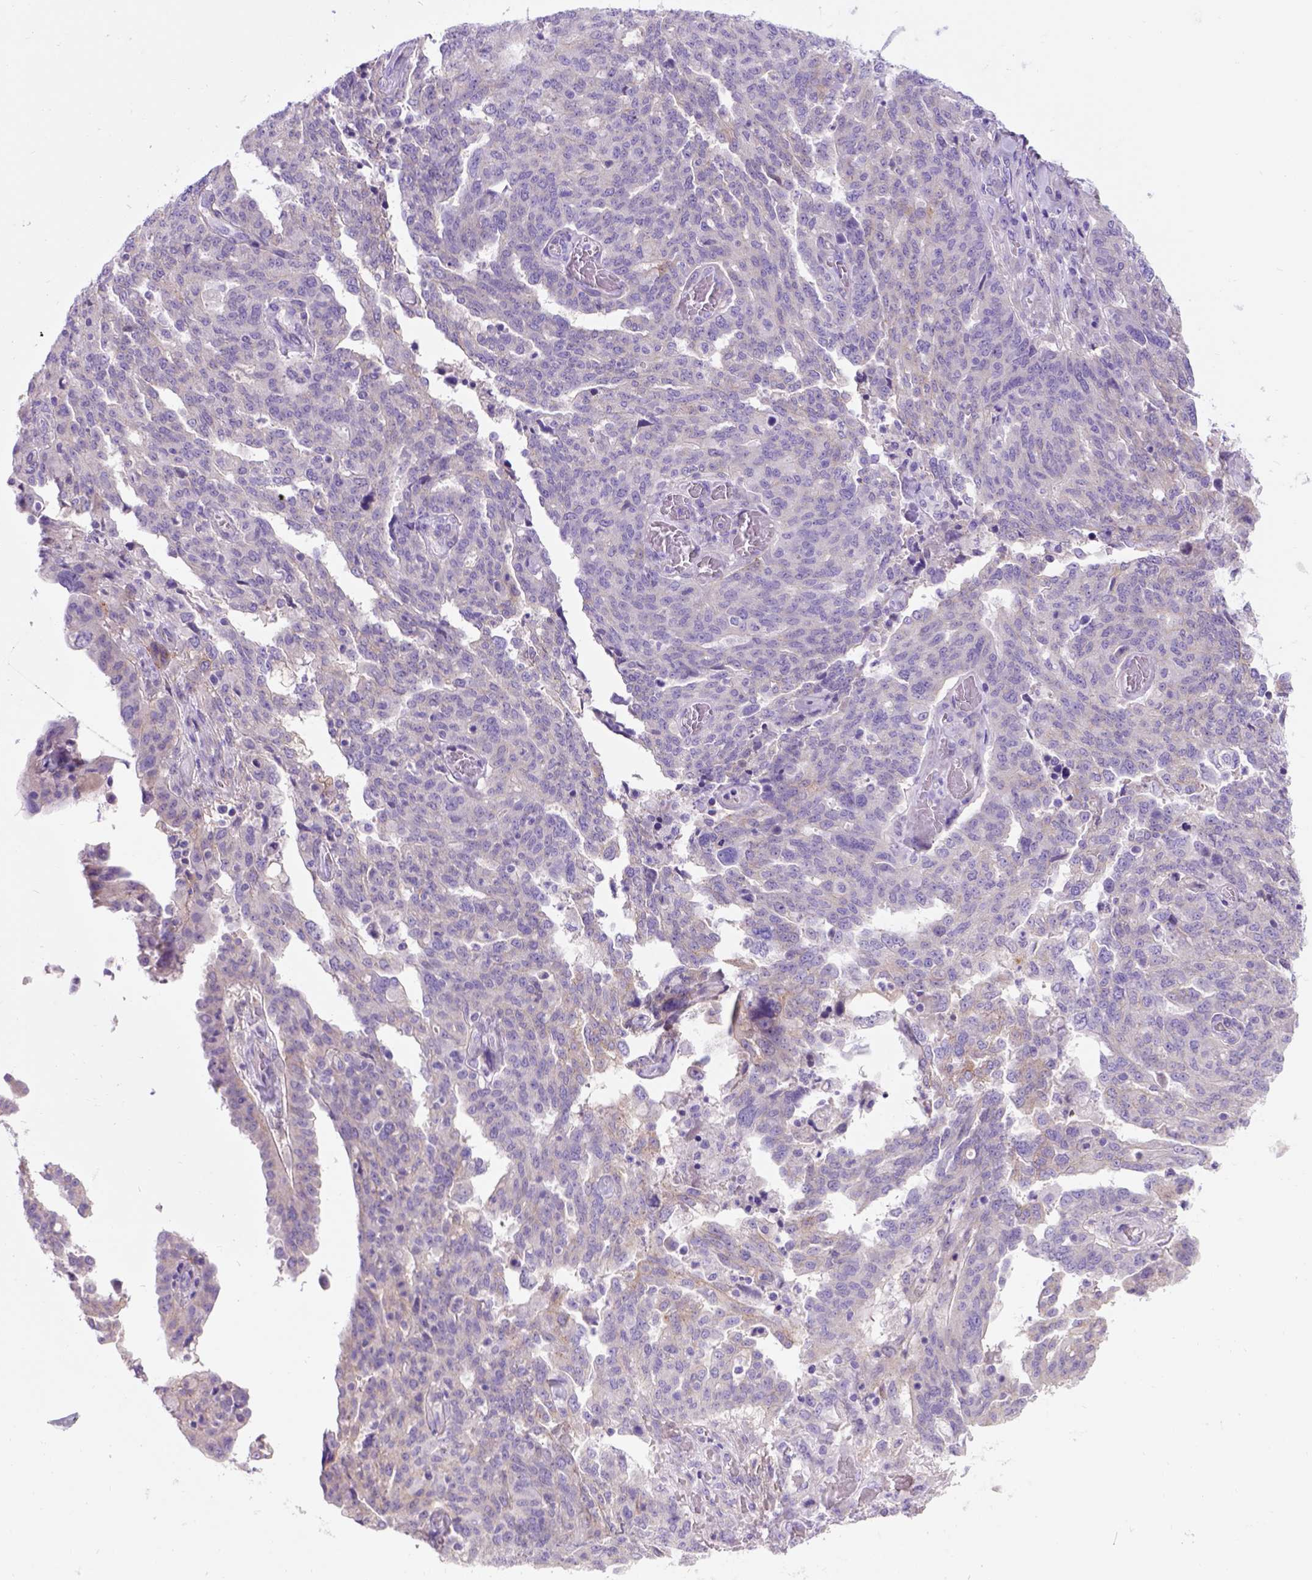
{"staining": {"intensity": "negative", "quantity": "none", "location": "none"}, "tissue": "ovarian cancer", "cell_type": "Tumor cells", "image_type": "cancer", "snomed": [{"axis": "morphology", "description": "Cystadenocarcinoma, serous, NOS"}, {"axis": "topography", "description": "Ovary"}], "caption": "Immunohistochemical staining of human ovarian cancer demonstrates no significant positivity in tumor cells.", "gene": "EGFR", "patient": {"sex": "female", "age": 67}}